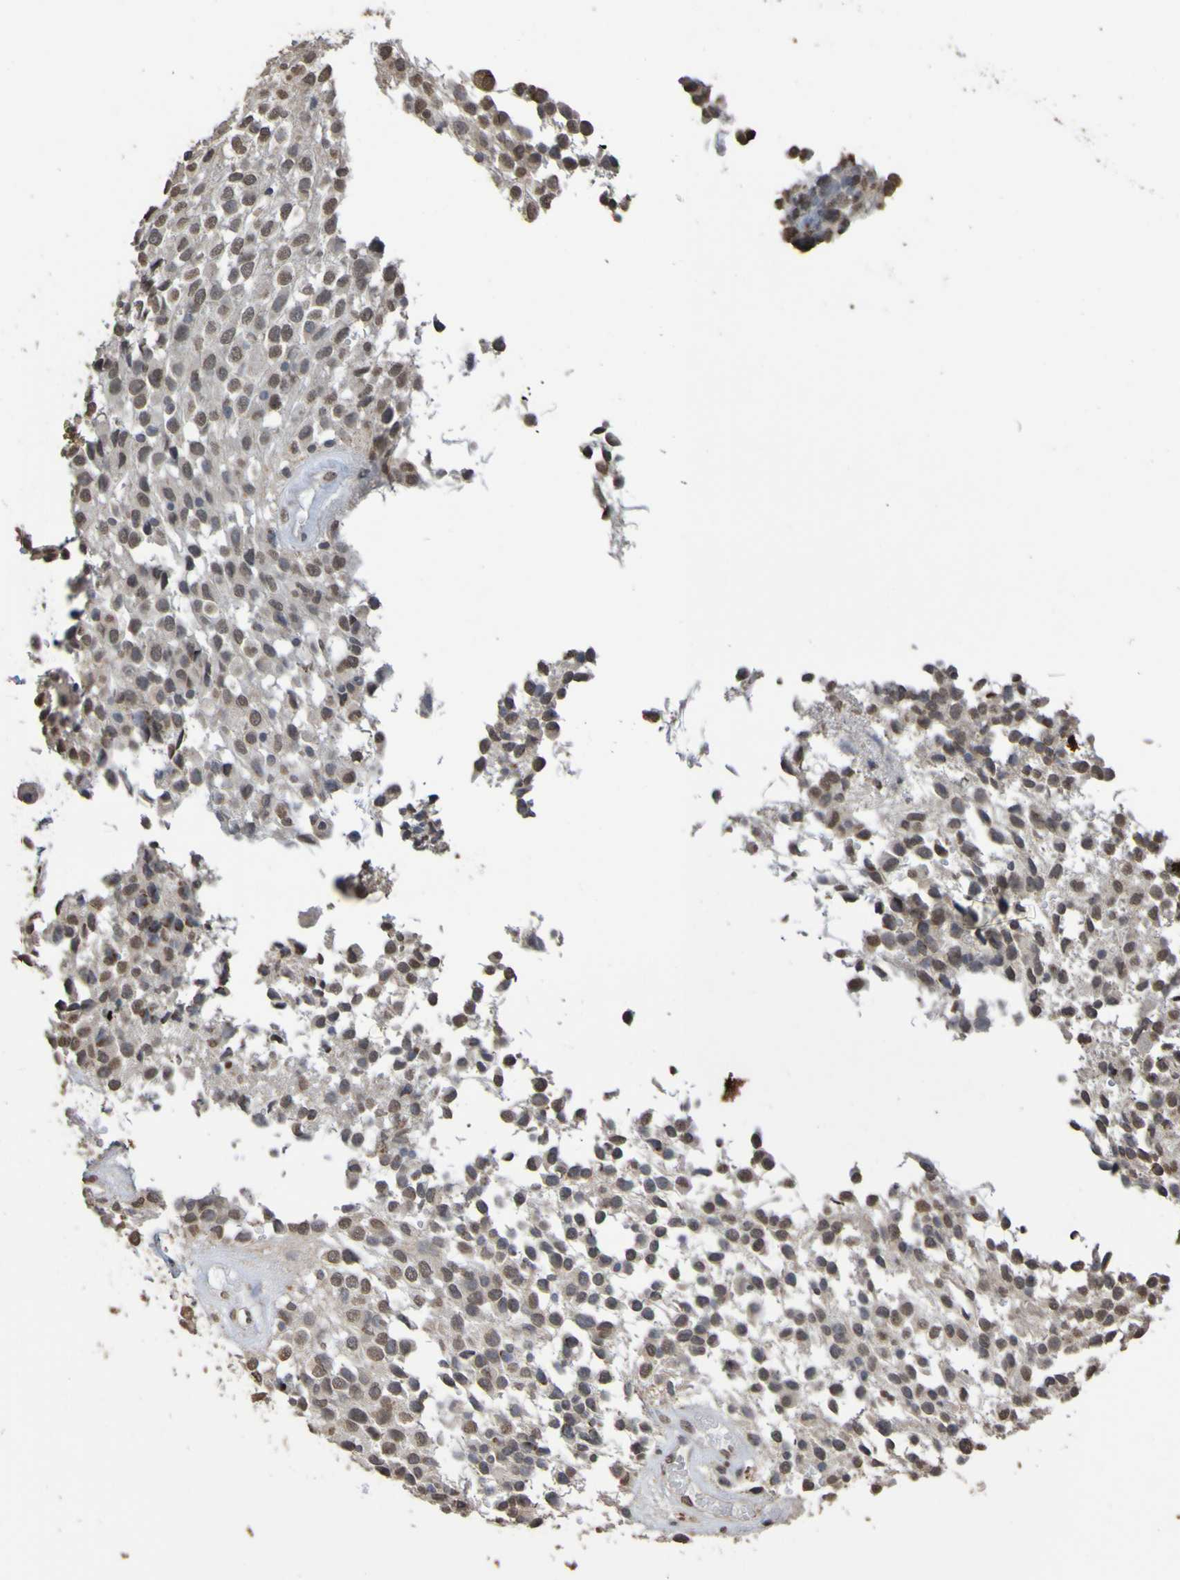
{"staining": {"intensity": "moderate", "quantity": ">75%", "location": "cytoplasmic/membranous,nuclear"}, "tissue": "glioma", "cell_type": "Tumor cells", "image_type": "cancer", "snomed": [{"axis": "morphology", "description": "Glioma, malignant, High grade"}, {"axis": "topography", "description": "Brain"}], "caption": "Protein expression analysis of glioma shows moderate cytoplasmic/membranous and nuclear positivity in approximately >75% of tumor cells.", "gene": "ALKBH2", "patient": {"sex": "male", "age": 32}}